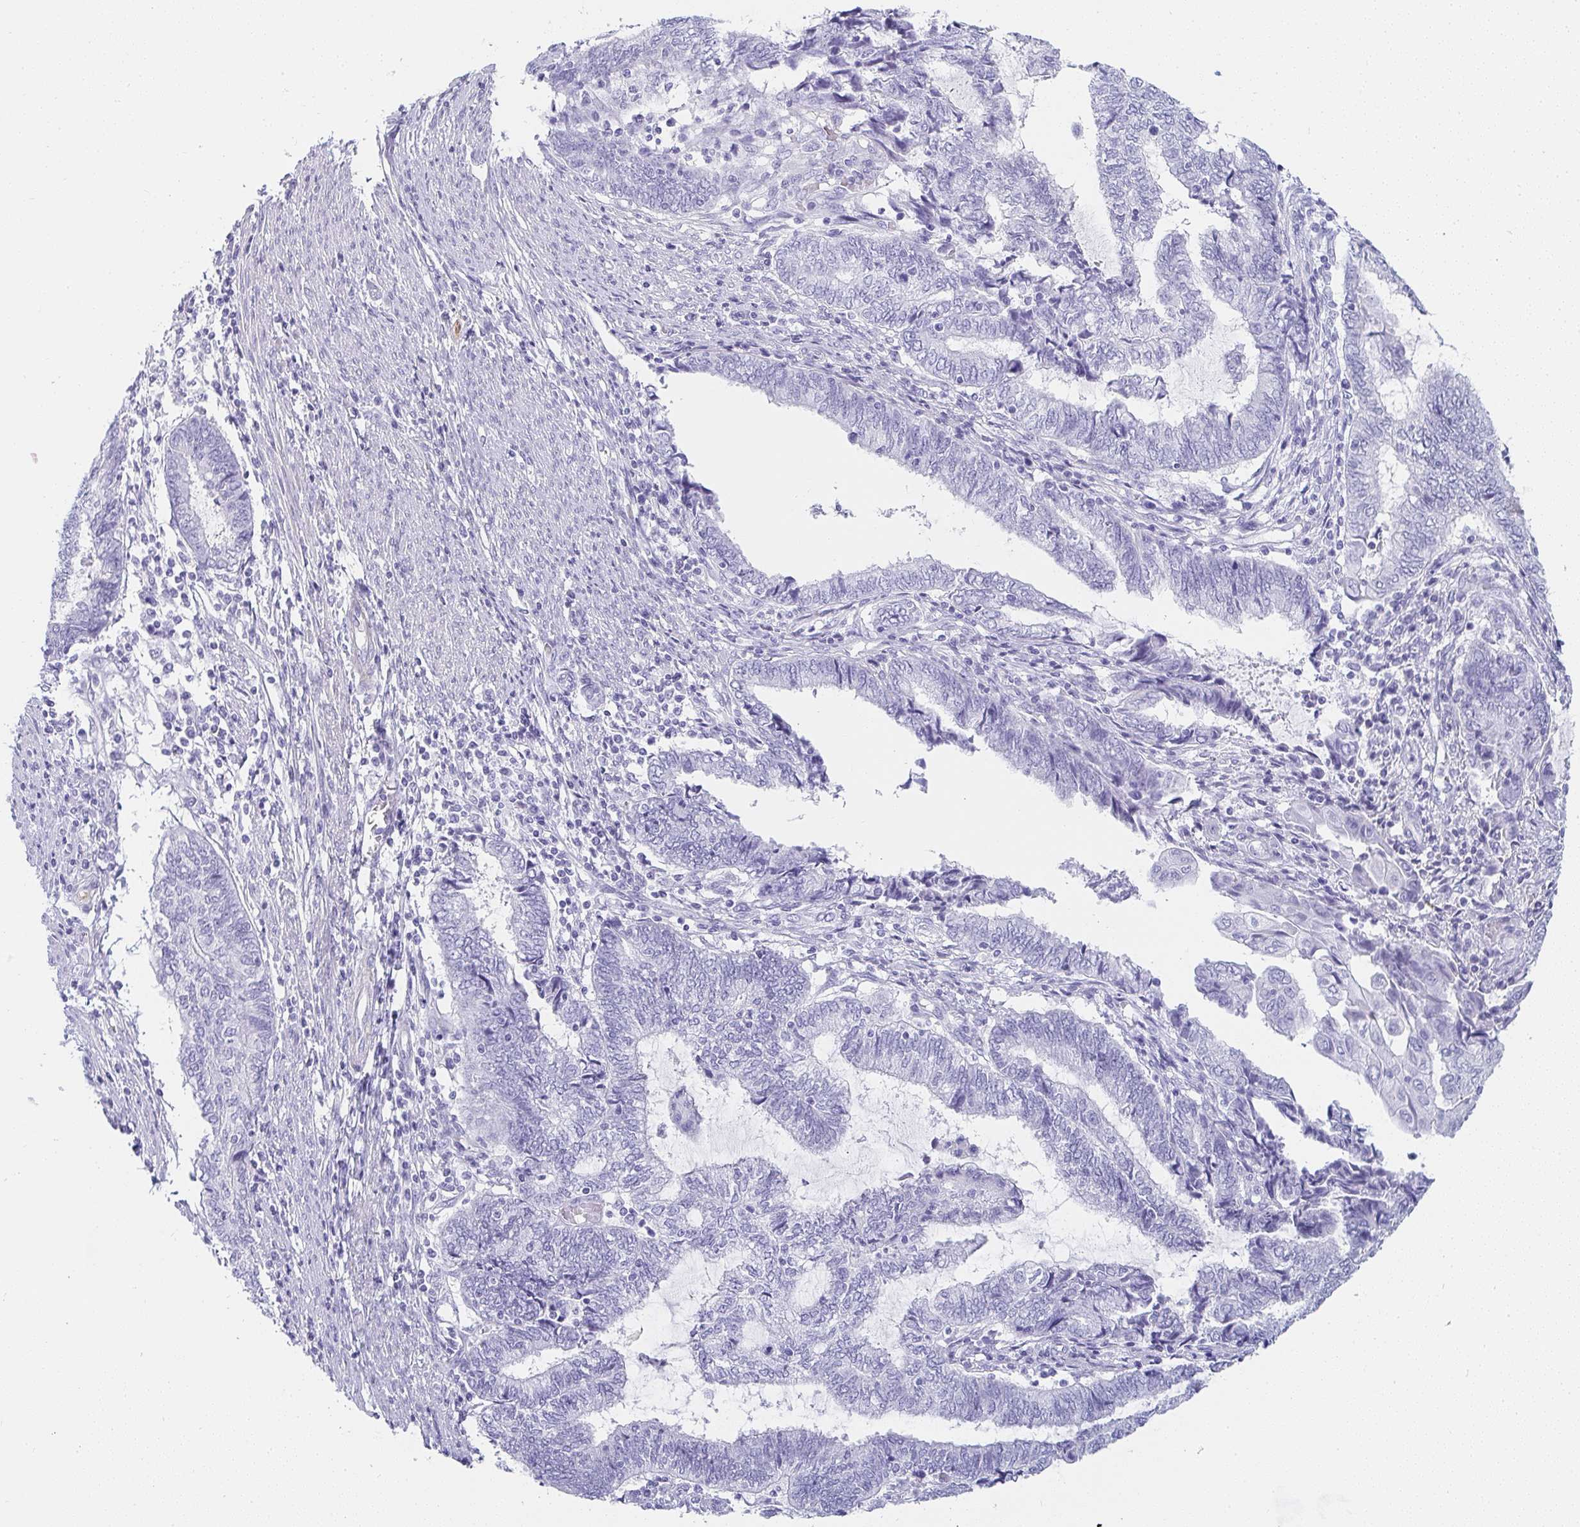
{"staining": {"intensity": "negative", "quantity": "none", "location": "none"}, "tissue": "endometrial cancer", "cell_type": "Tumor cells", "image_type": "cancer", "snomed": [{"axis": "morphology", "description": "Adenocarcinoma, NOS"}, {"axis": "topography", "description": "Uterus"}, {"axis": "topography", "description": "Endometrium"}], "caption": "Endometrial cancer (adenocarcinoma) was stained to show a protein in brown. There is no significant positivity in tumor cells.", "gene": "PRND", "patient": {"sex": "female", "age": 70}}